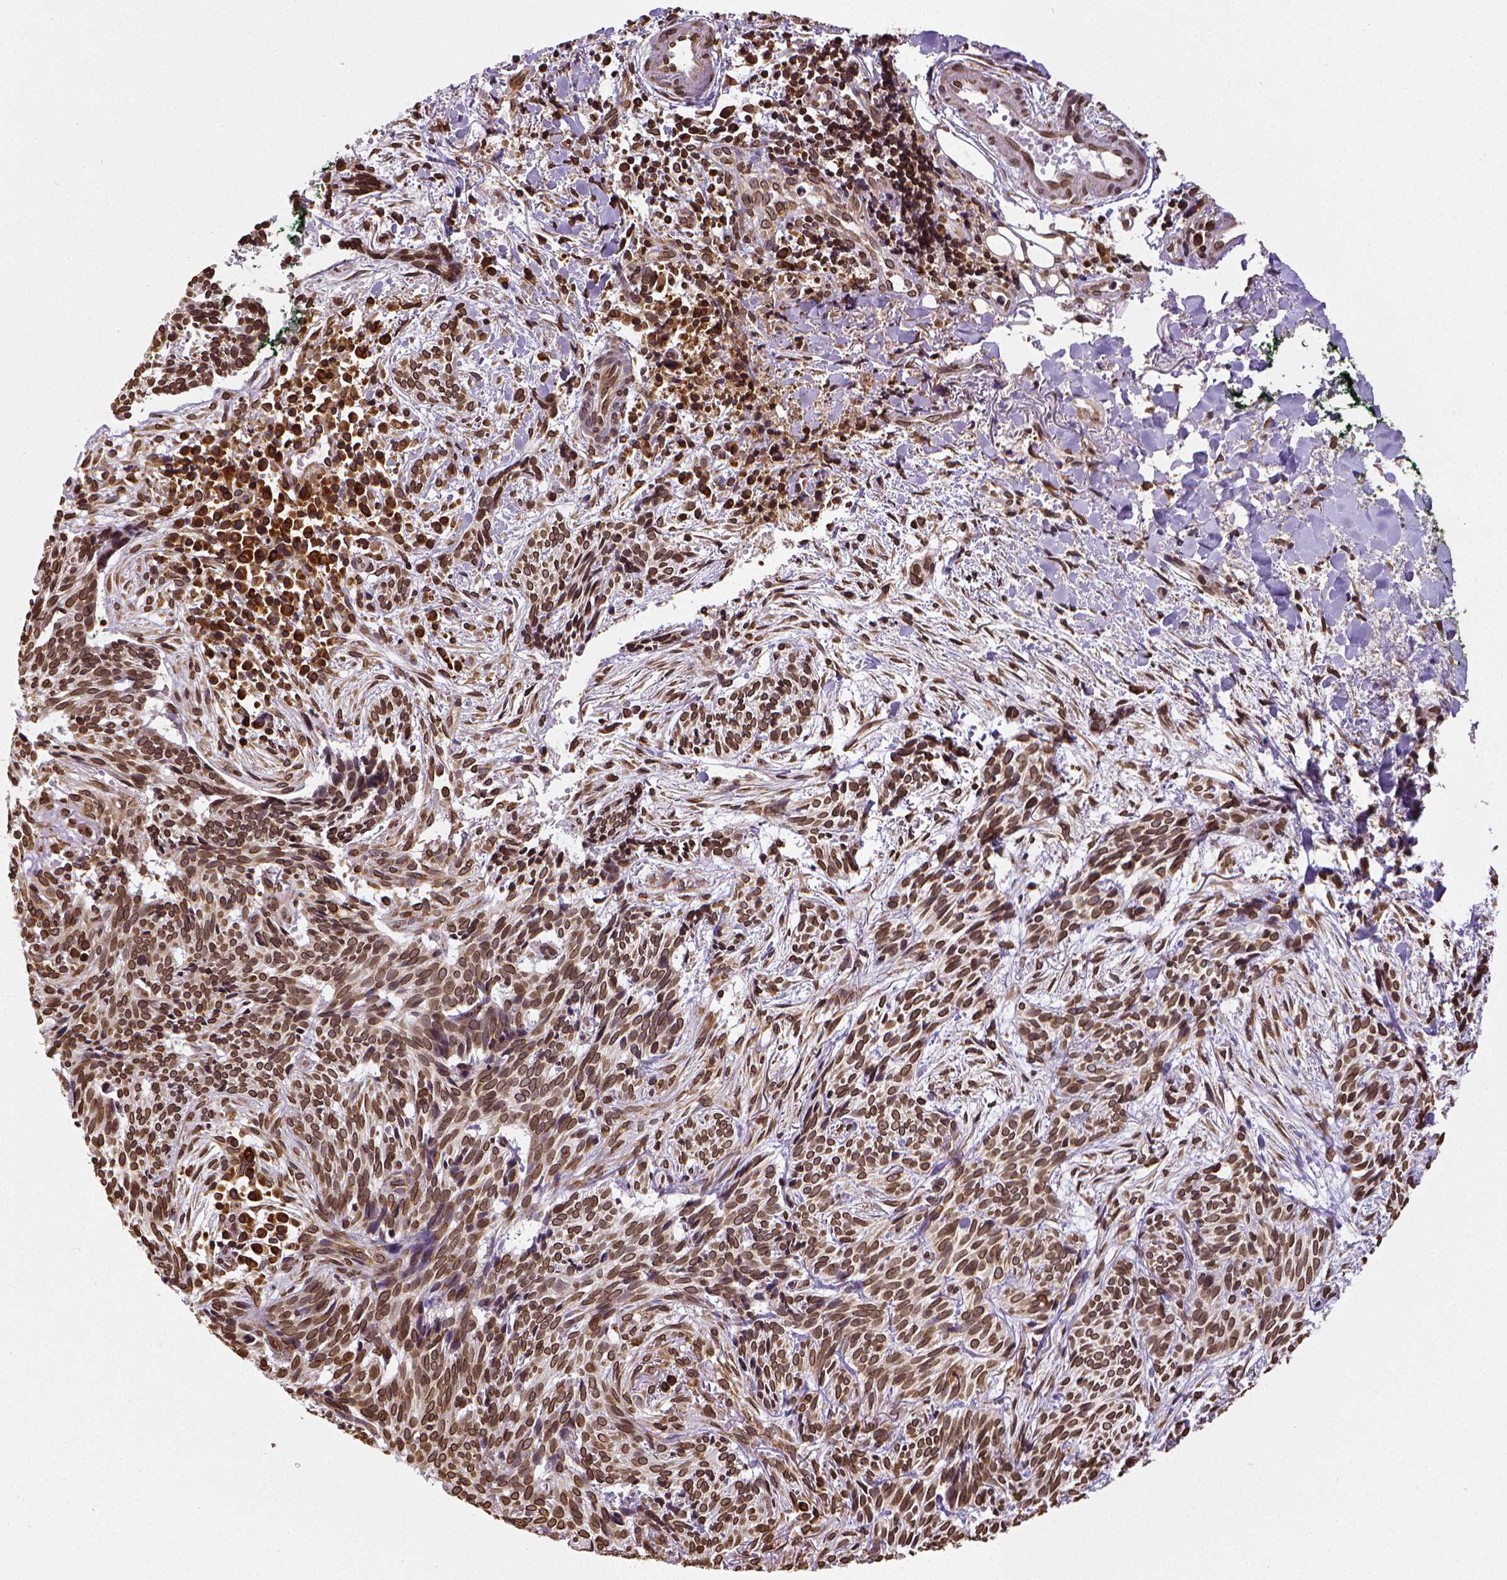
{"staining": {"intensity": "strong", "quantity": ">75%", "location": "cytoplasmic/membranous,nuclear"}, "tissue": "skin cancer", "cell_type": "Tumor cells", "image_type": "cancer", "snomed": [{"axis": "morphology", "description": "Basal cell carcinoma"}, {"axis": "topography", "description": "Skin"}], "caption": "The histopathology image reveals immunohistochemical staining of basal cell carcinoma (skin). There is strong cytoplasmic/membranous and nuclear staining is seen in approximately >75% of tumor cells.", "gene": "MTDH", "patient": {"sex": "male", "age": 71}}